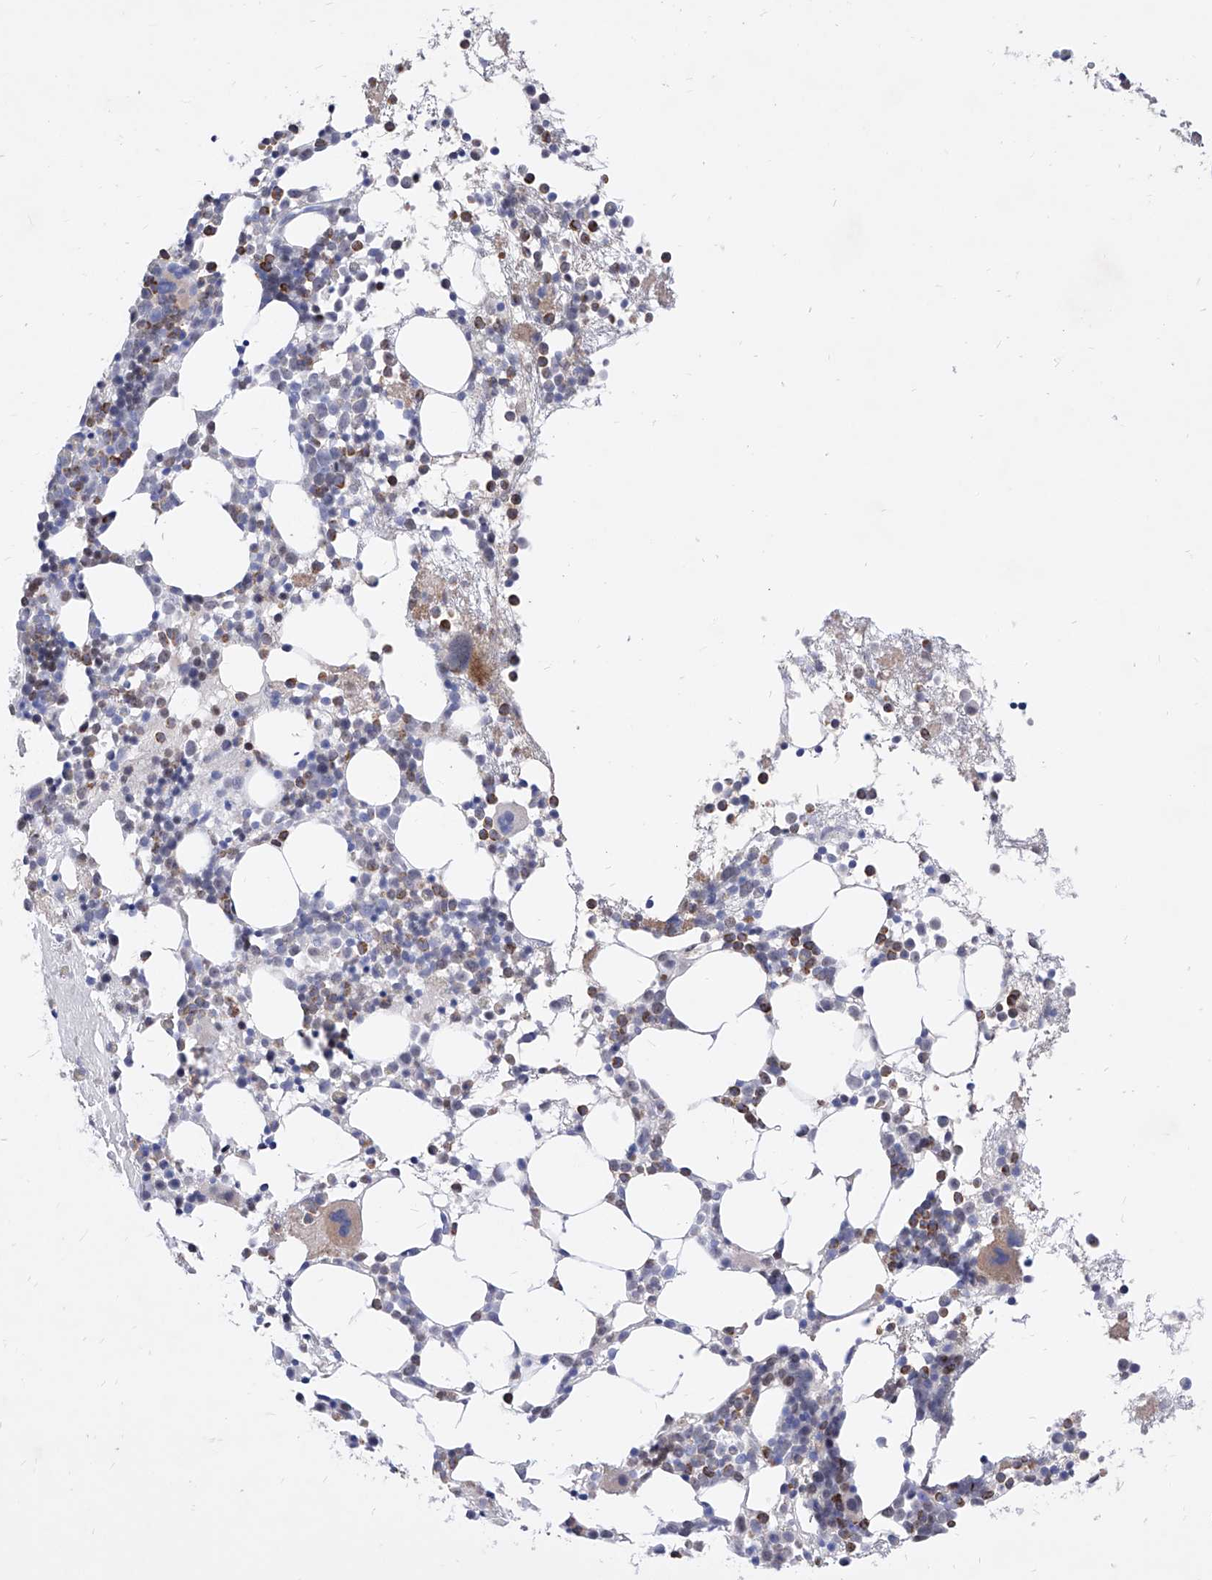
{"staining": {"intensity": "moderate", "quantity": "<25%", "location": "cytoplasmic/membranous"}, "tissue": "bone marrow", "cell_type": "Hematopoietic cells", "image_type": "normal", "snomed": [{"axis": "morphology", "description": "Normal tissue, NOS"}, {"axis": "topography", "description": "Bone marrow"}], "caption": "Bone marrow stained with DAB IHC demonstrates low levels of moderate cytoplasmic/membranous positivity in approximately <25% of hematopoietic cells.", "gene": "VAX1", "patient": {"sex": "female", "age": 57}}